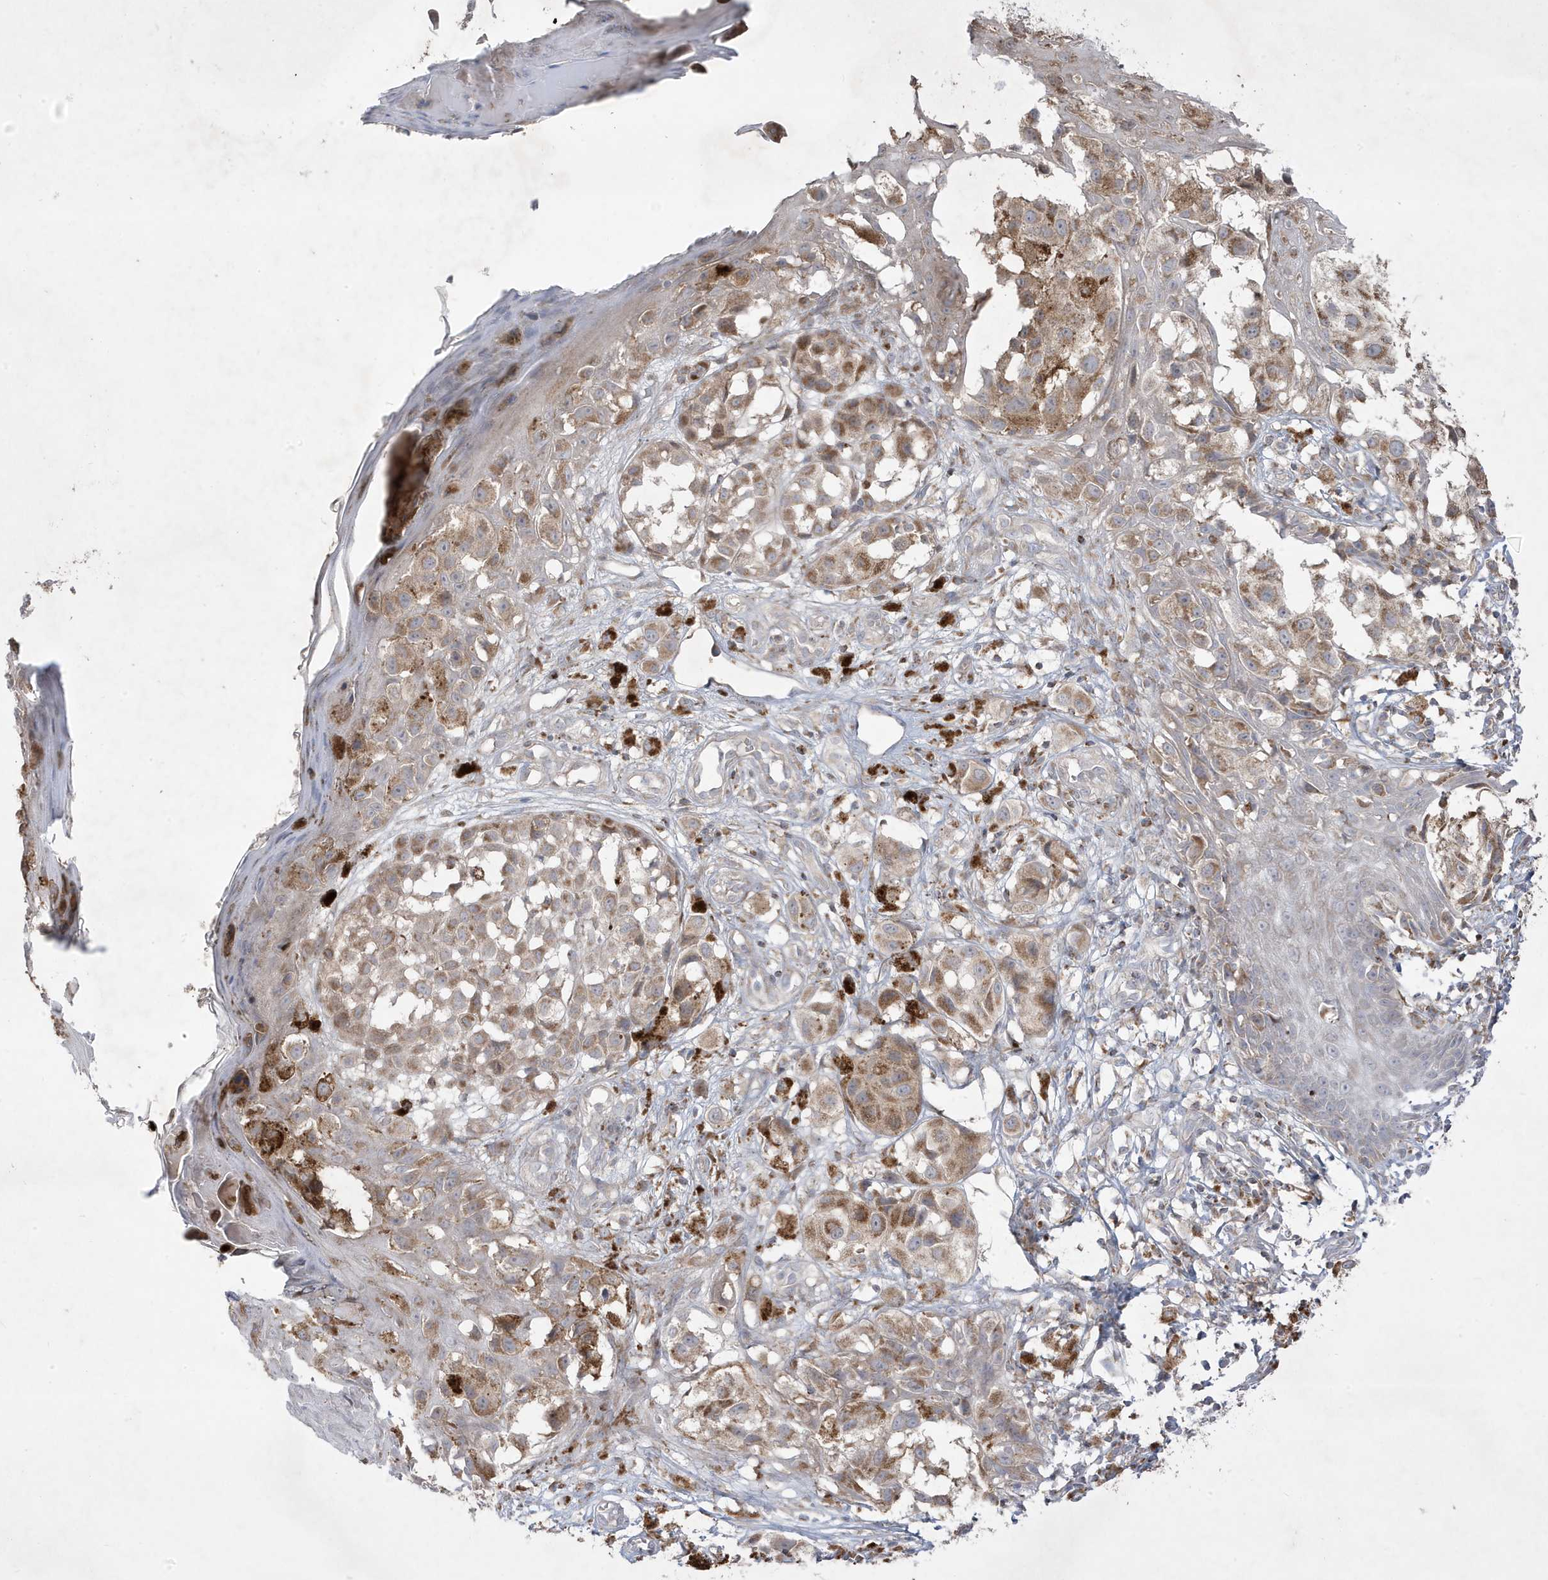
{"staining": {"intensity": "moderate", "quantity": ">75%", "location": "cytoplasmic/membranous"}, "tissue": "melanoma", "cell_type": "Tumor cells", "image_type": "cancer", "snomed": [{"axis": "morphology", "description": "Malignant melanoma, NOS"}, {"axis": "topography", "description": "Skin of leg"}], "caption": "Immunohistochemistry histopathology image of neoplastic tissue: melanoma stained using immunohistochemistry (IHC) displays medium levels of moderate protein expression localized specifically in the cytoplasmic/membranous of tumor cells, appearing as a cytoplasmic/membranous brown color.", "gene": "ADAMTSL3", "patient": {"sex": "female", "age": 72}}